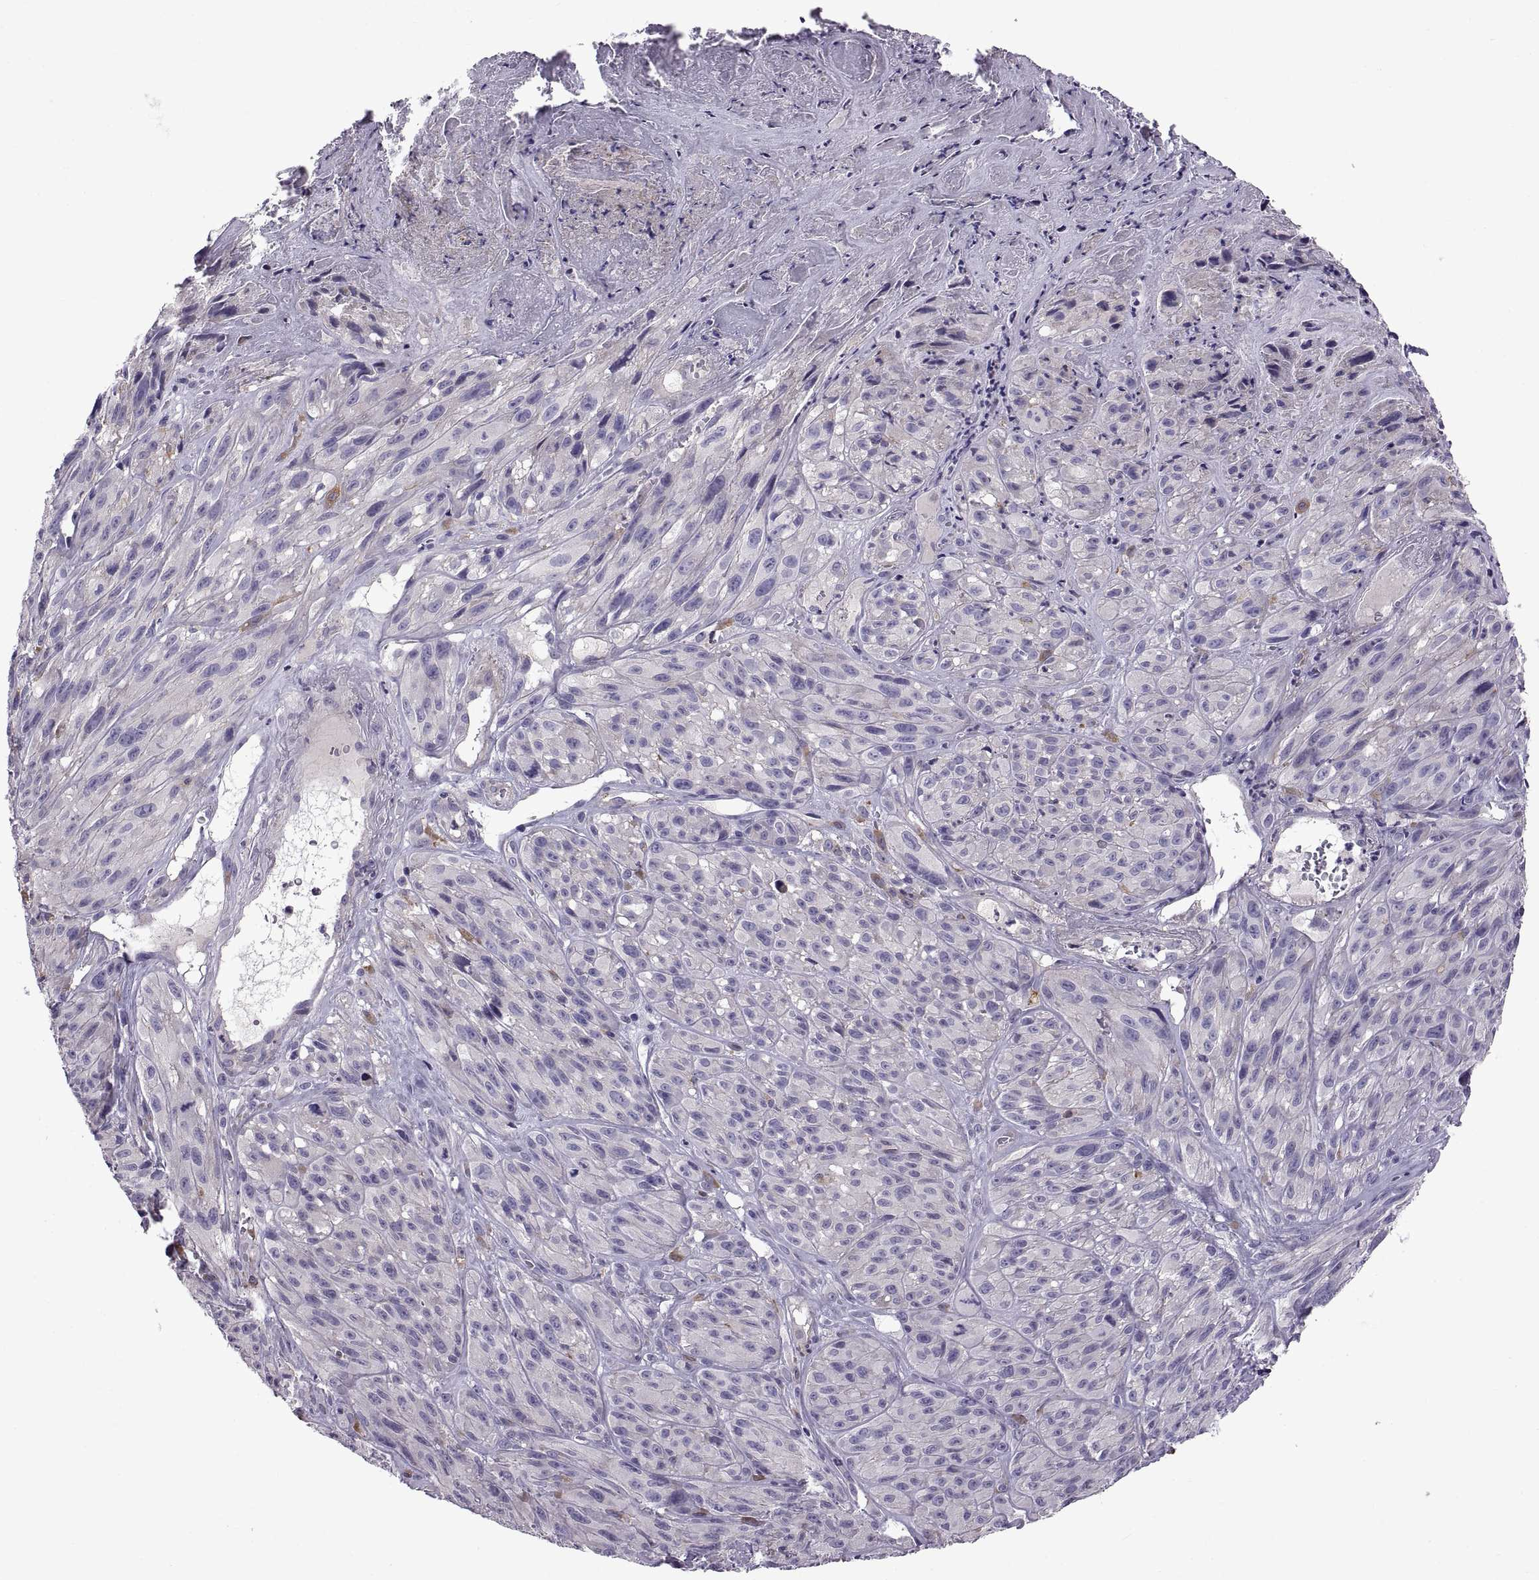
{"staining": {"intensity": "negative", "quantity": "none", "location": "none"}, "tissue": "melanoma", "cell_type": "Tumor cells", "image_type": "cancer", "snomed": [{"axis": "morphology", "description": "Malignant melanoma, NOS"}, {"axis": "topography", "description": "Skin"}], "caption": "A high-resolution photomicrograph shows immunohistochemistry staining of malignant melanoma, which shows no significant expression in tumor cells. Nuclei are stained in blue.", "gene": "ARSL", "patient": {"sex": "male", "age": 51}}